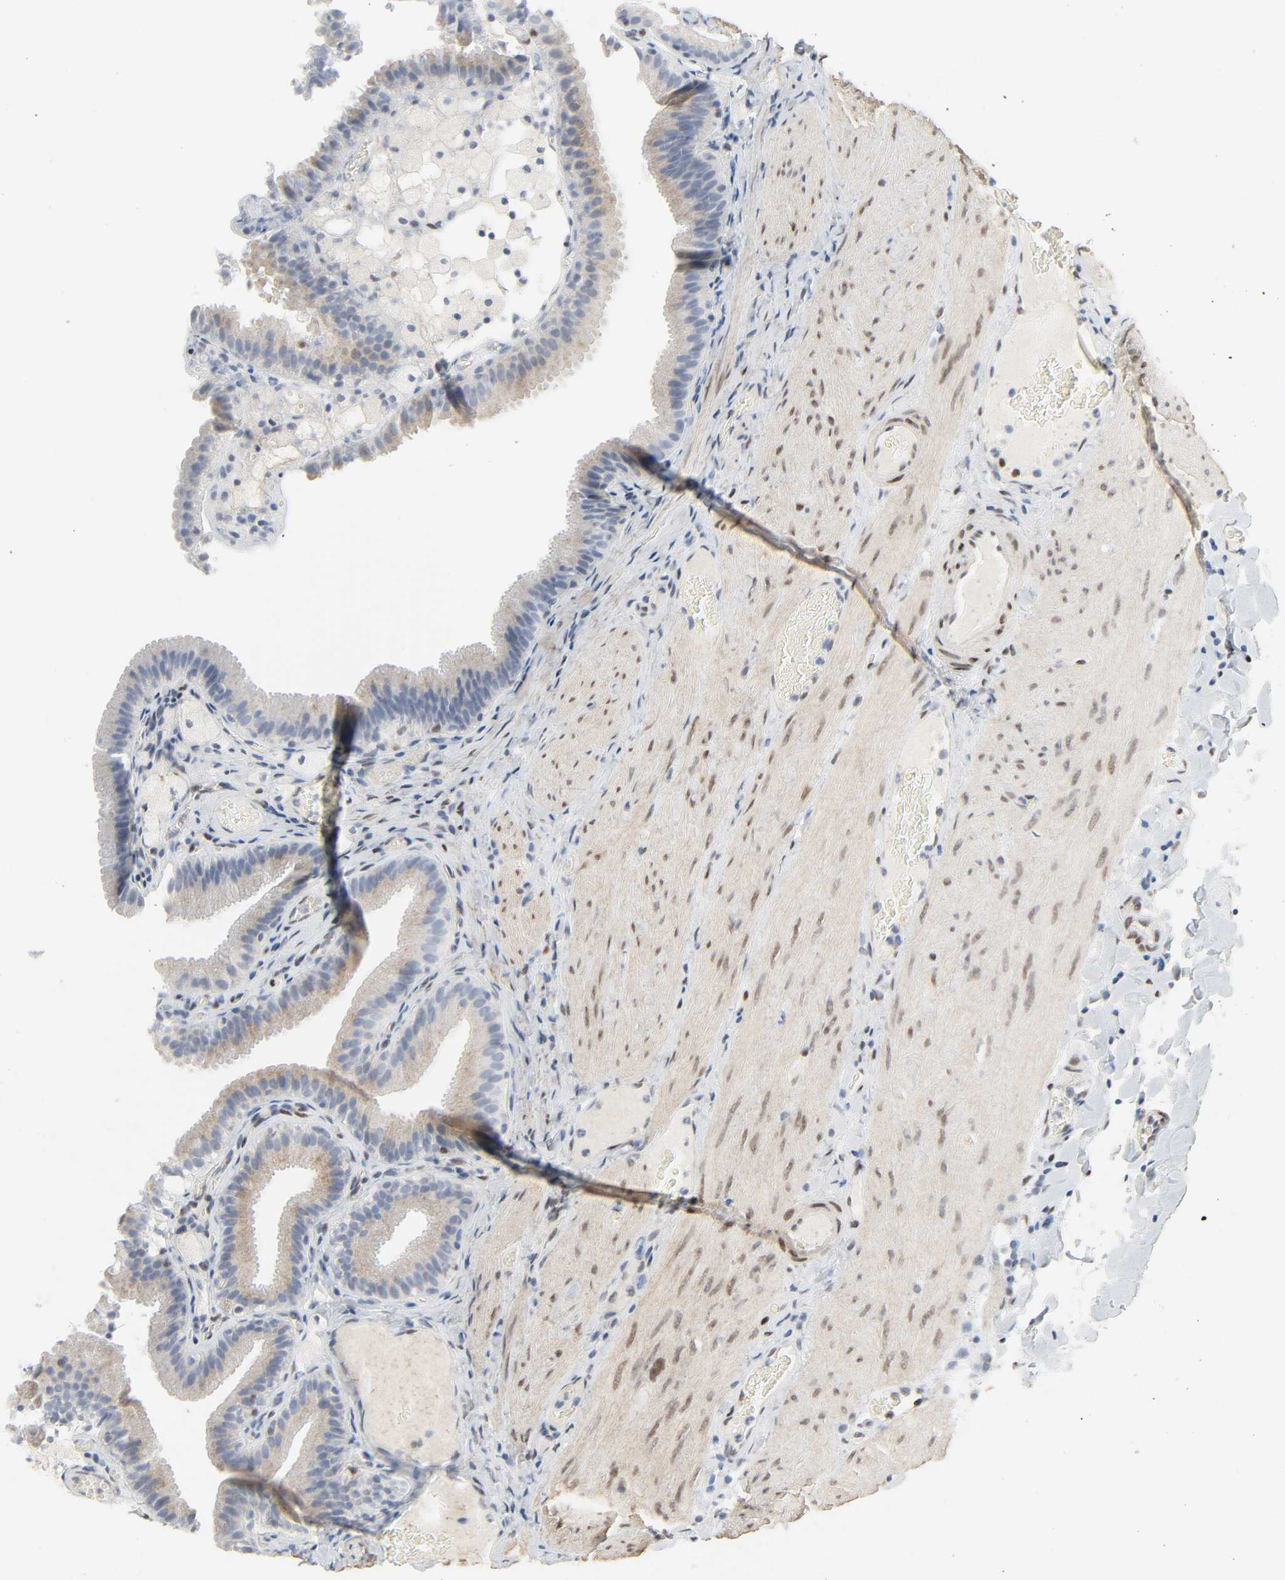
{"staining": {"intensity": "weak", "quantity": "25%-75%", "location": "cytoplasmic/membranous"}, "tissue": "gallbladder", "cell_type": "Glandular cells", "image_type": "normal", "snomed": [{"axis": "morphology", "description": "Normal tissue, NOS"}, {"axis": "topography", "description": "Gallbladder"}], "caption": "The micrograph displays staining of normal gallbladder, revealing weak cytoplasmic/membranous protein positivity (brown color) within glandular cells.", "gene": "ZBTB16", "patient": {"sex": "female", "age": 24}}